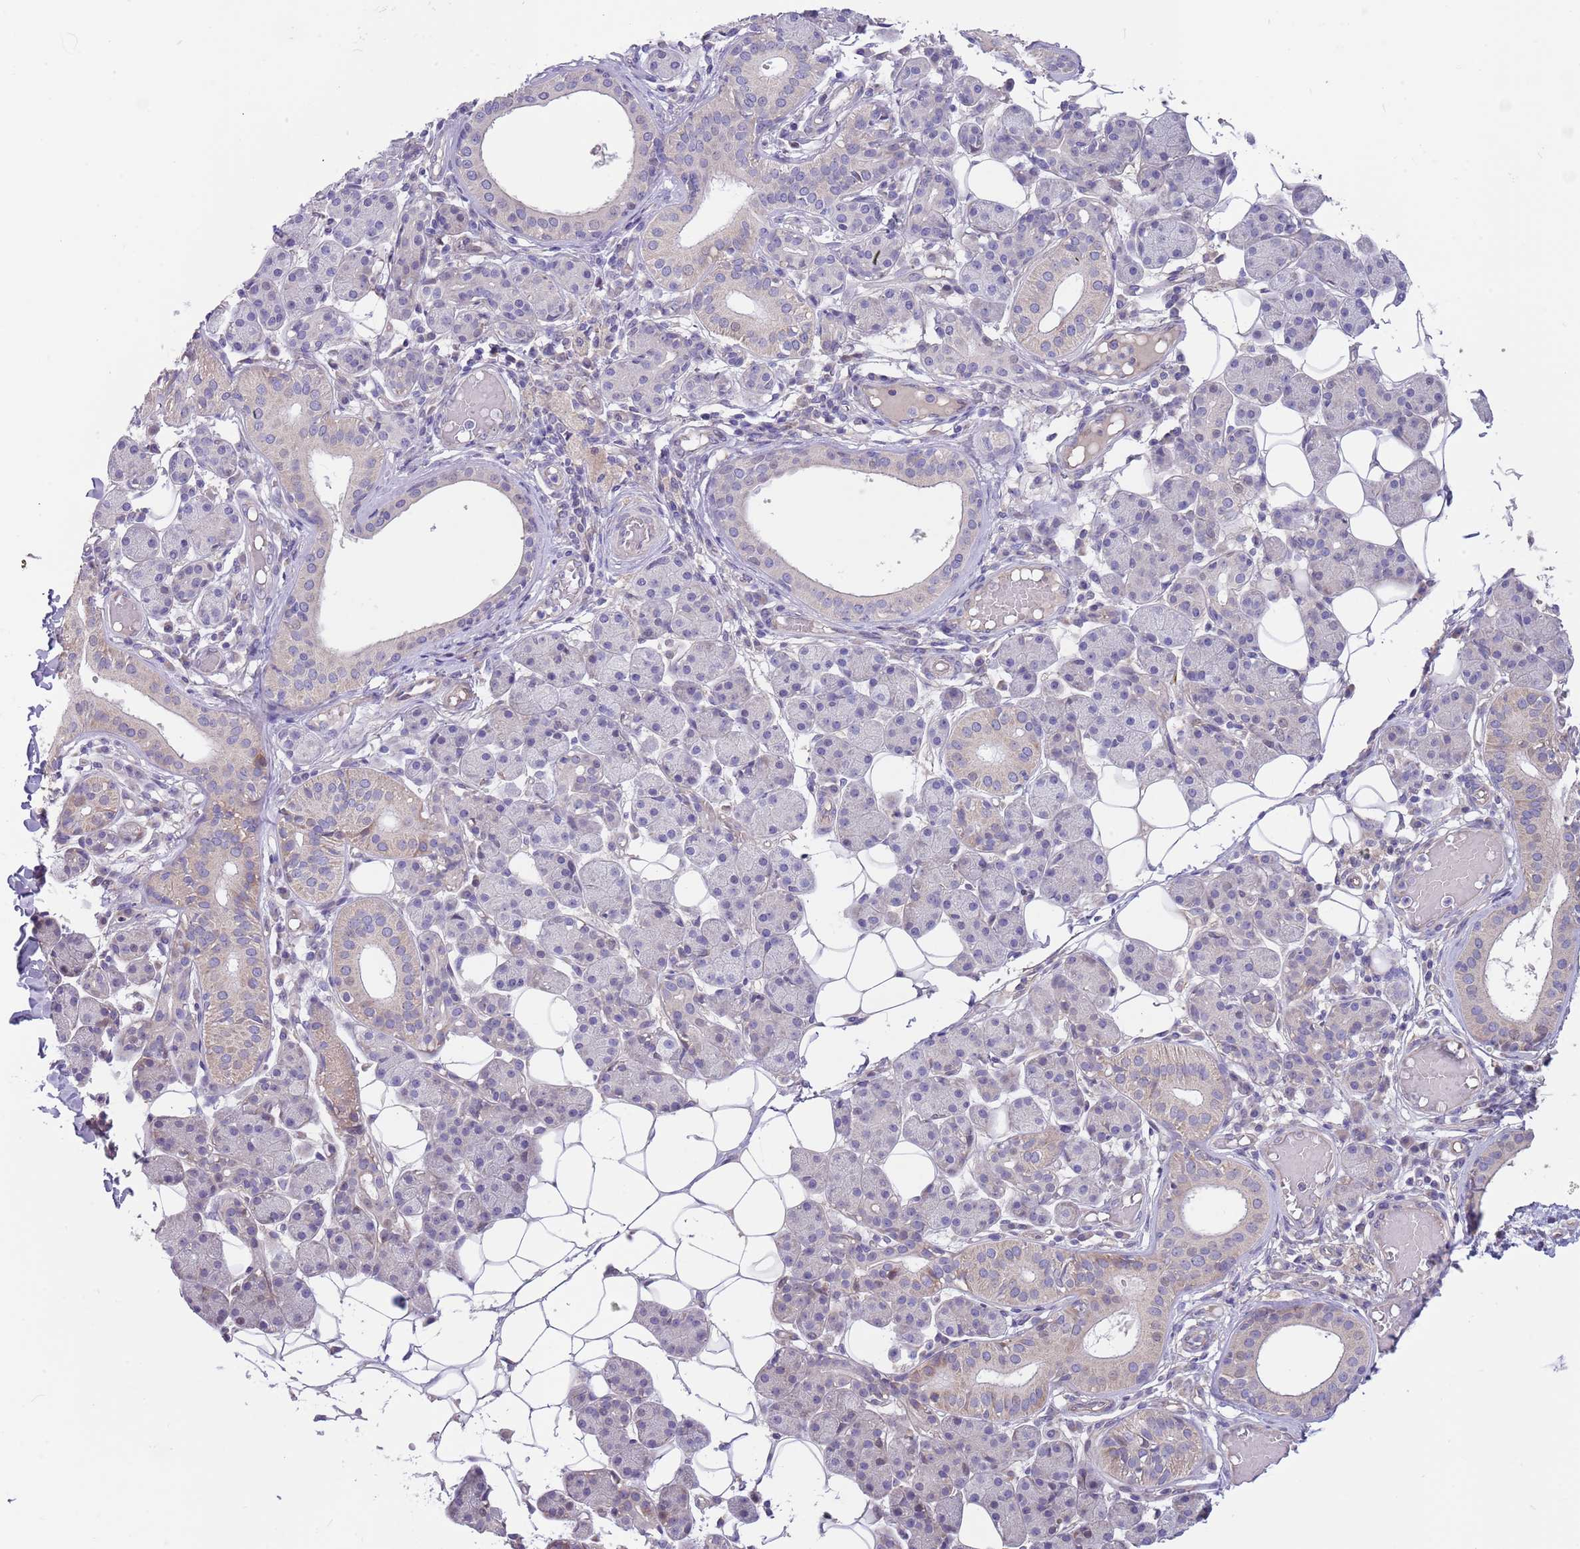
{"staining": {"intensity": "weak", "quantity": "<25%", "location": "cytoplasmic/membranous"}, "tissue": "salivary gland", "cell_type": "Glandular cells", "image_type": "normal", "snomed": [{"axis": "morphology", "description": "Normal tissue, NOS"}, {"axis": "topography", "description": "Salivary gland"}], "caption": "This is a photomicrograph of immunohistochemistry staining of normal salivary gland, which shows no staining in glandular cells. Brightfield microscopy of IHC stained with DAB (brown) and hematoxylin (blue), captured at high magnification.", "gene": "CABYR", "patient": {"sex": "female", "age": 33}}